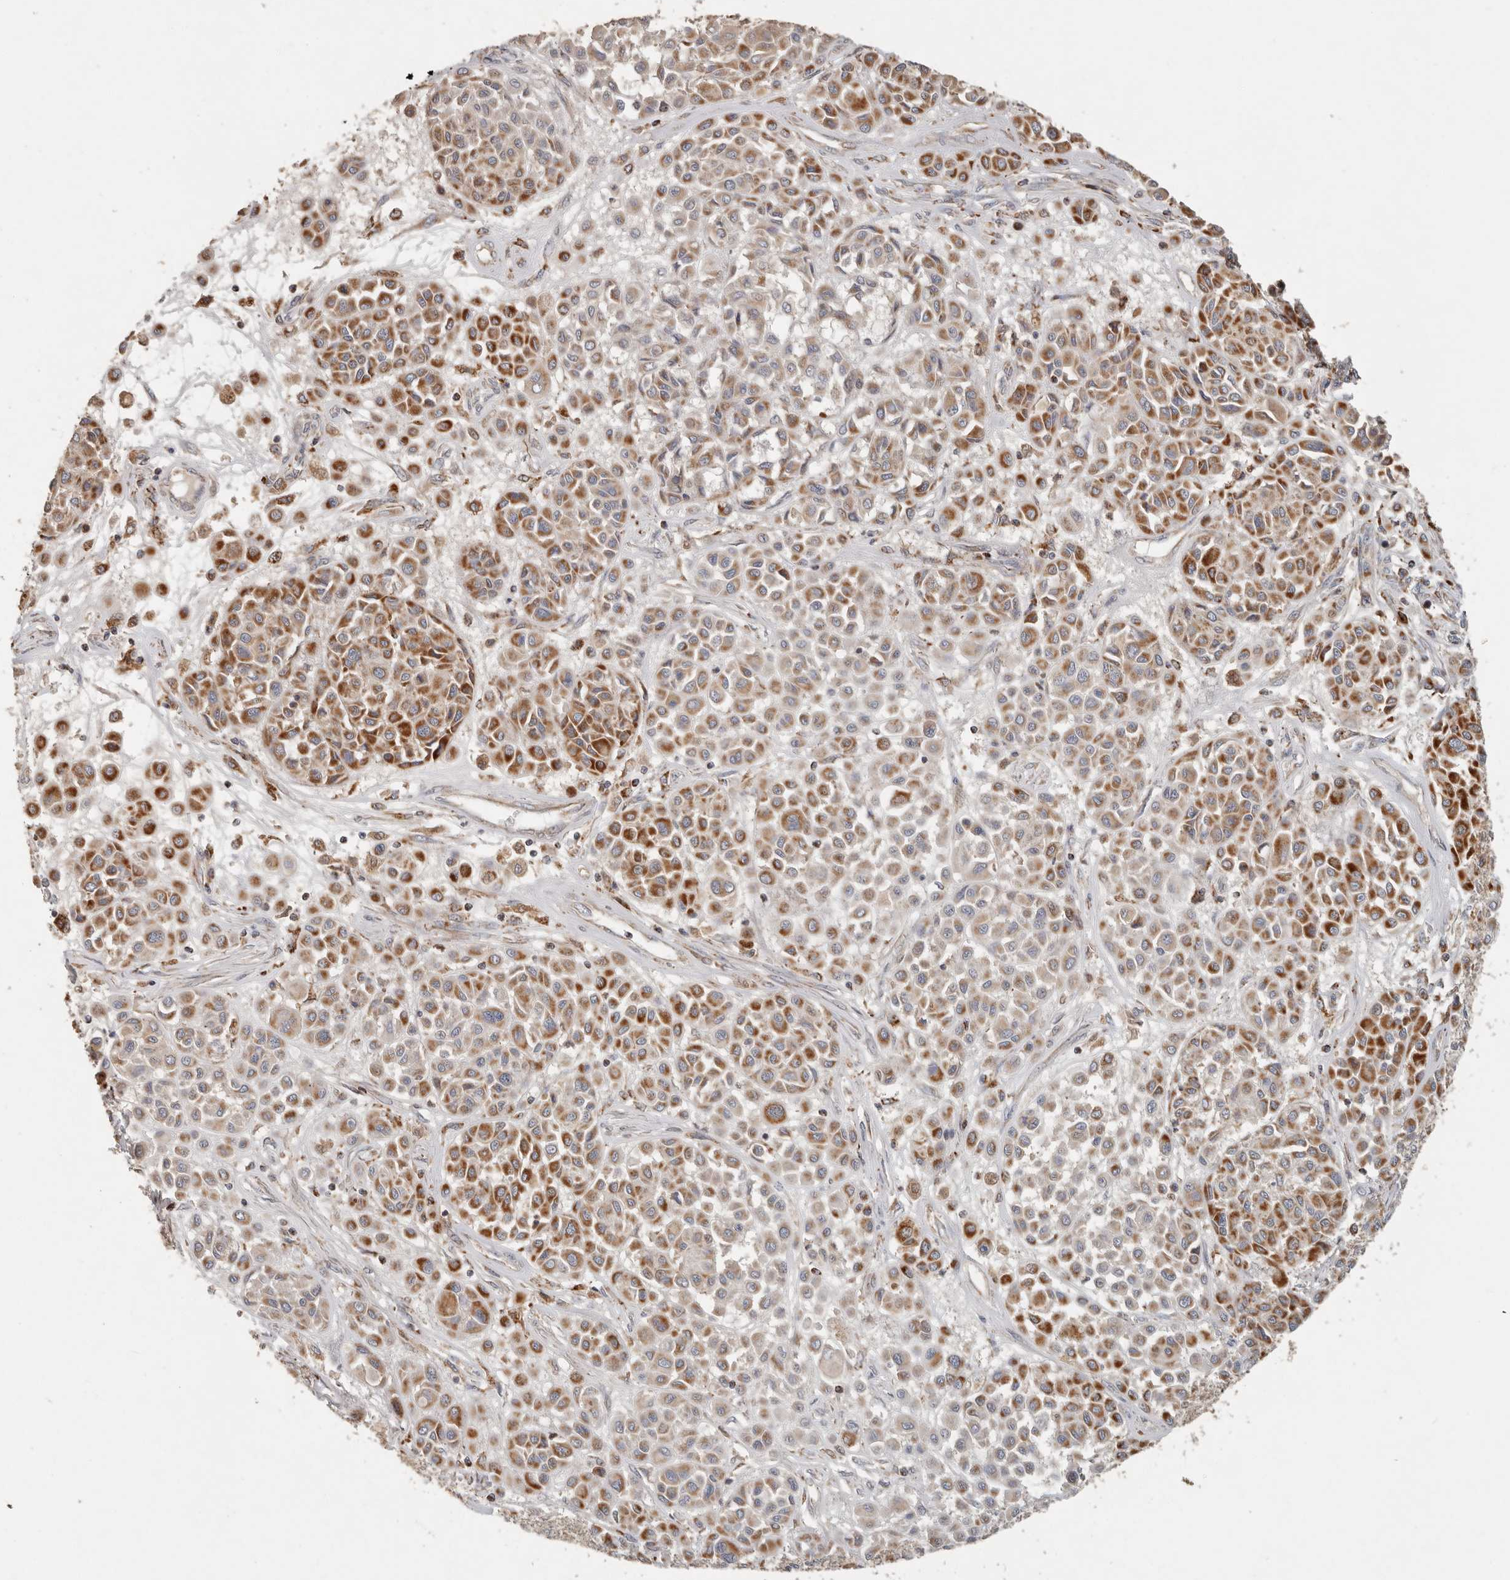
{"staining": {"intensity": "strong", "quantity": "25%-75%", "location": "cytoplasmic/membranous"}, "tissue": "melanoma", "cell_type": "Tumor cells", "image_type": "cancer", "snomed": [{"axis": "morphology", "description": "Malignant melanoma, Metastatic site"}, {"axis": "topography", "description": "Soft tissue"}], "caption": "Immunohistochemistry (IHC) micrograph of neoplastic tissue: malignant melanoma (metastatic site) stained using immunohistochemistry (IHC) shows high levels of strong protein expression localized specifically in the cytoplasmic/membranous of tumor cells, appearing as a cytoplasmic/membranous brown color.", "gene": "ARHGEF10L", "patient": {"sex": "male", "age": 41}}